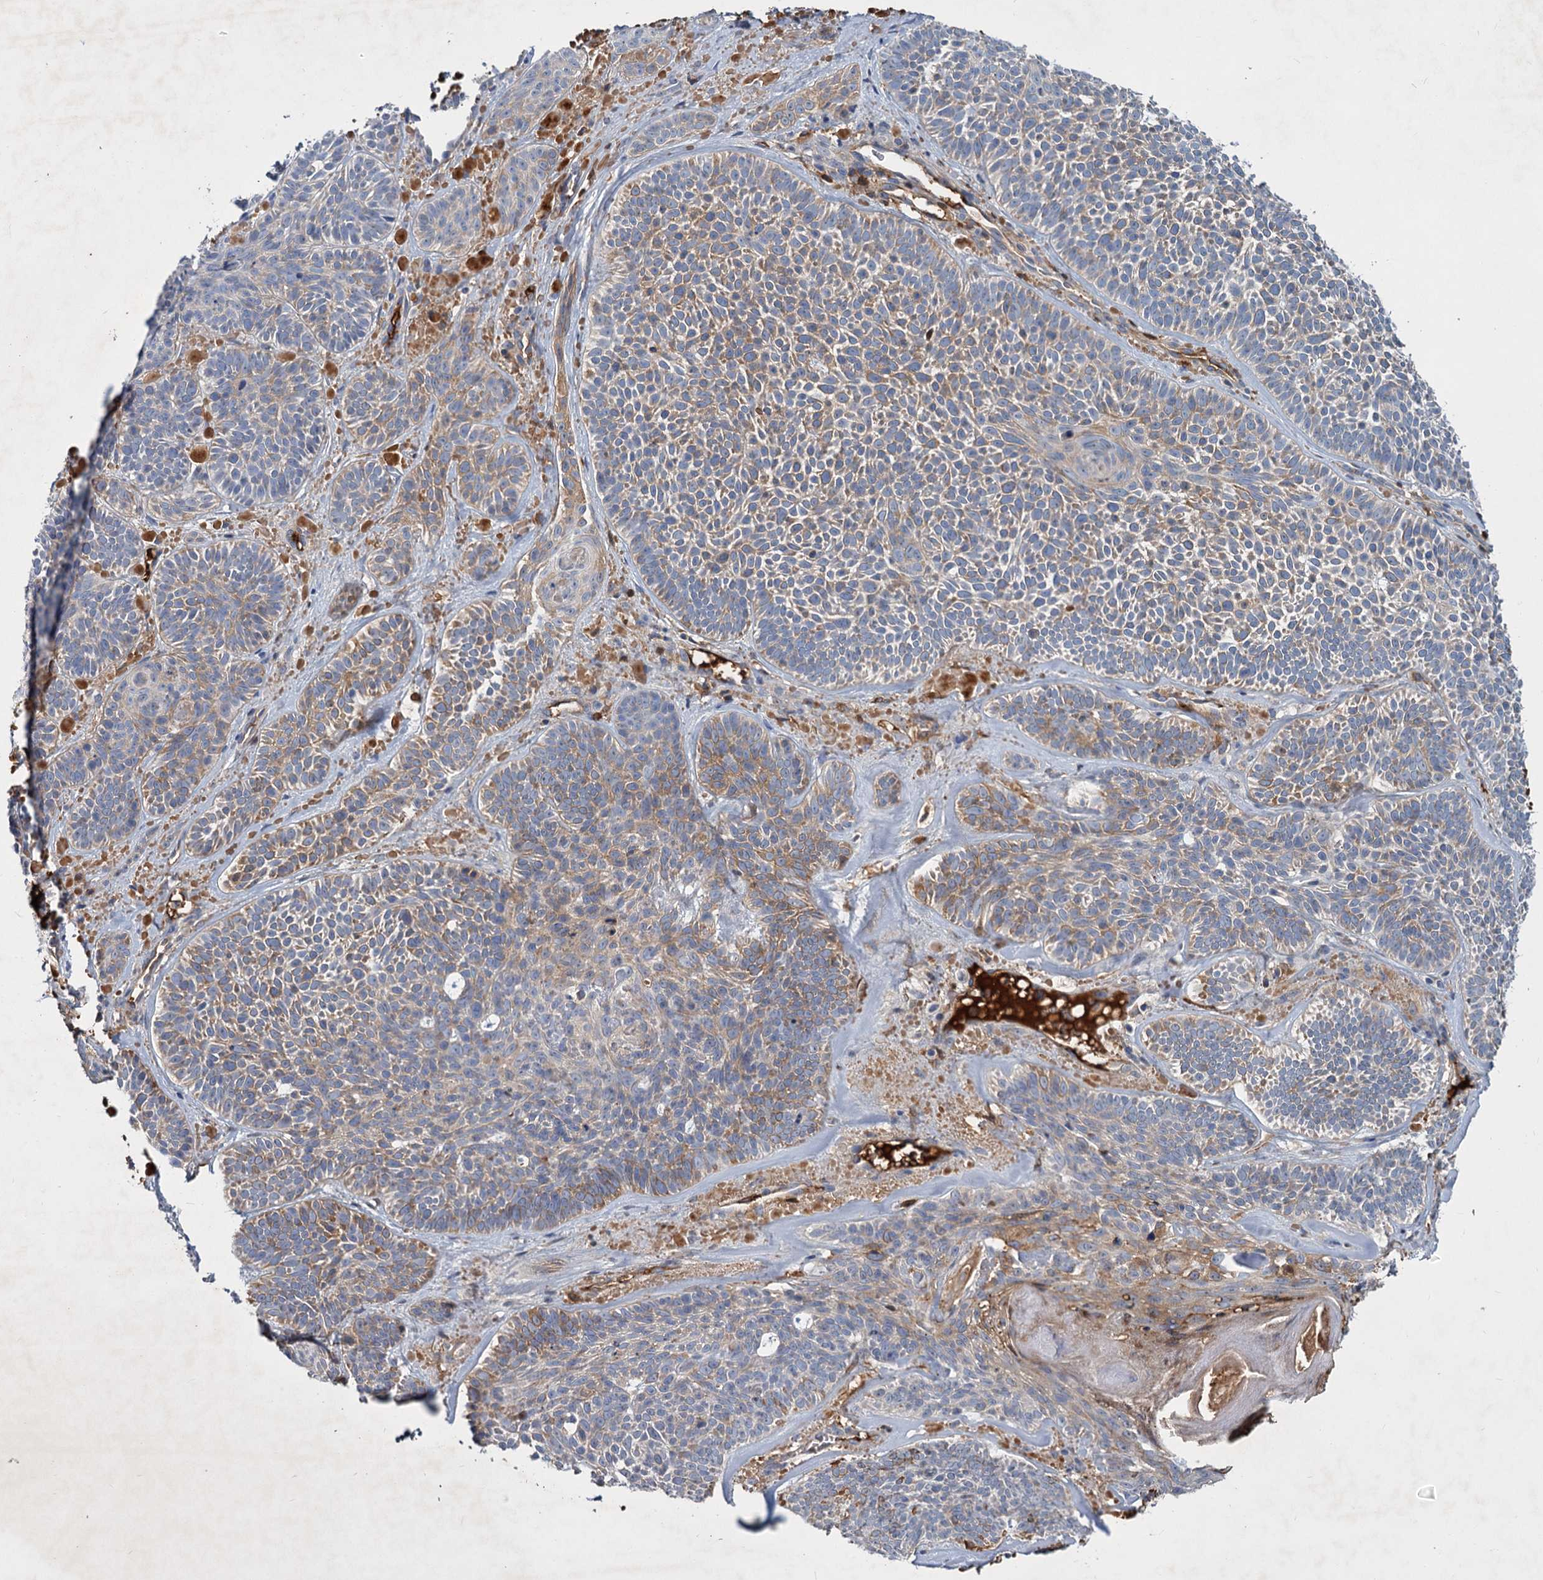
{"staining": {"intensity": "moderate", "quantity": "25%-75%", "location": "cytoplasmic/membranous"}, "tissue": "skin cancer", "cell_type": "Tumor cells", "image_type": "cancer", "snomed": [{"axis": "morphology", "description": "Basal cell carcinoma"}, {"axis": "topography", "description": "Skin"}], "caption": "The immunohistochemical stain shows moderate cytoplasmic/membranous expression in tumor cells of skin cancer tissue.", "gene": "CHRD", "patient": {"sex": "male", "age": 85}}